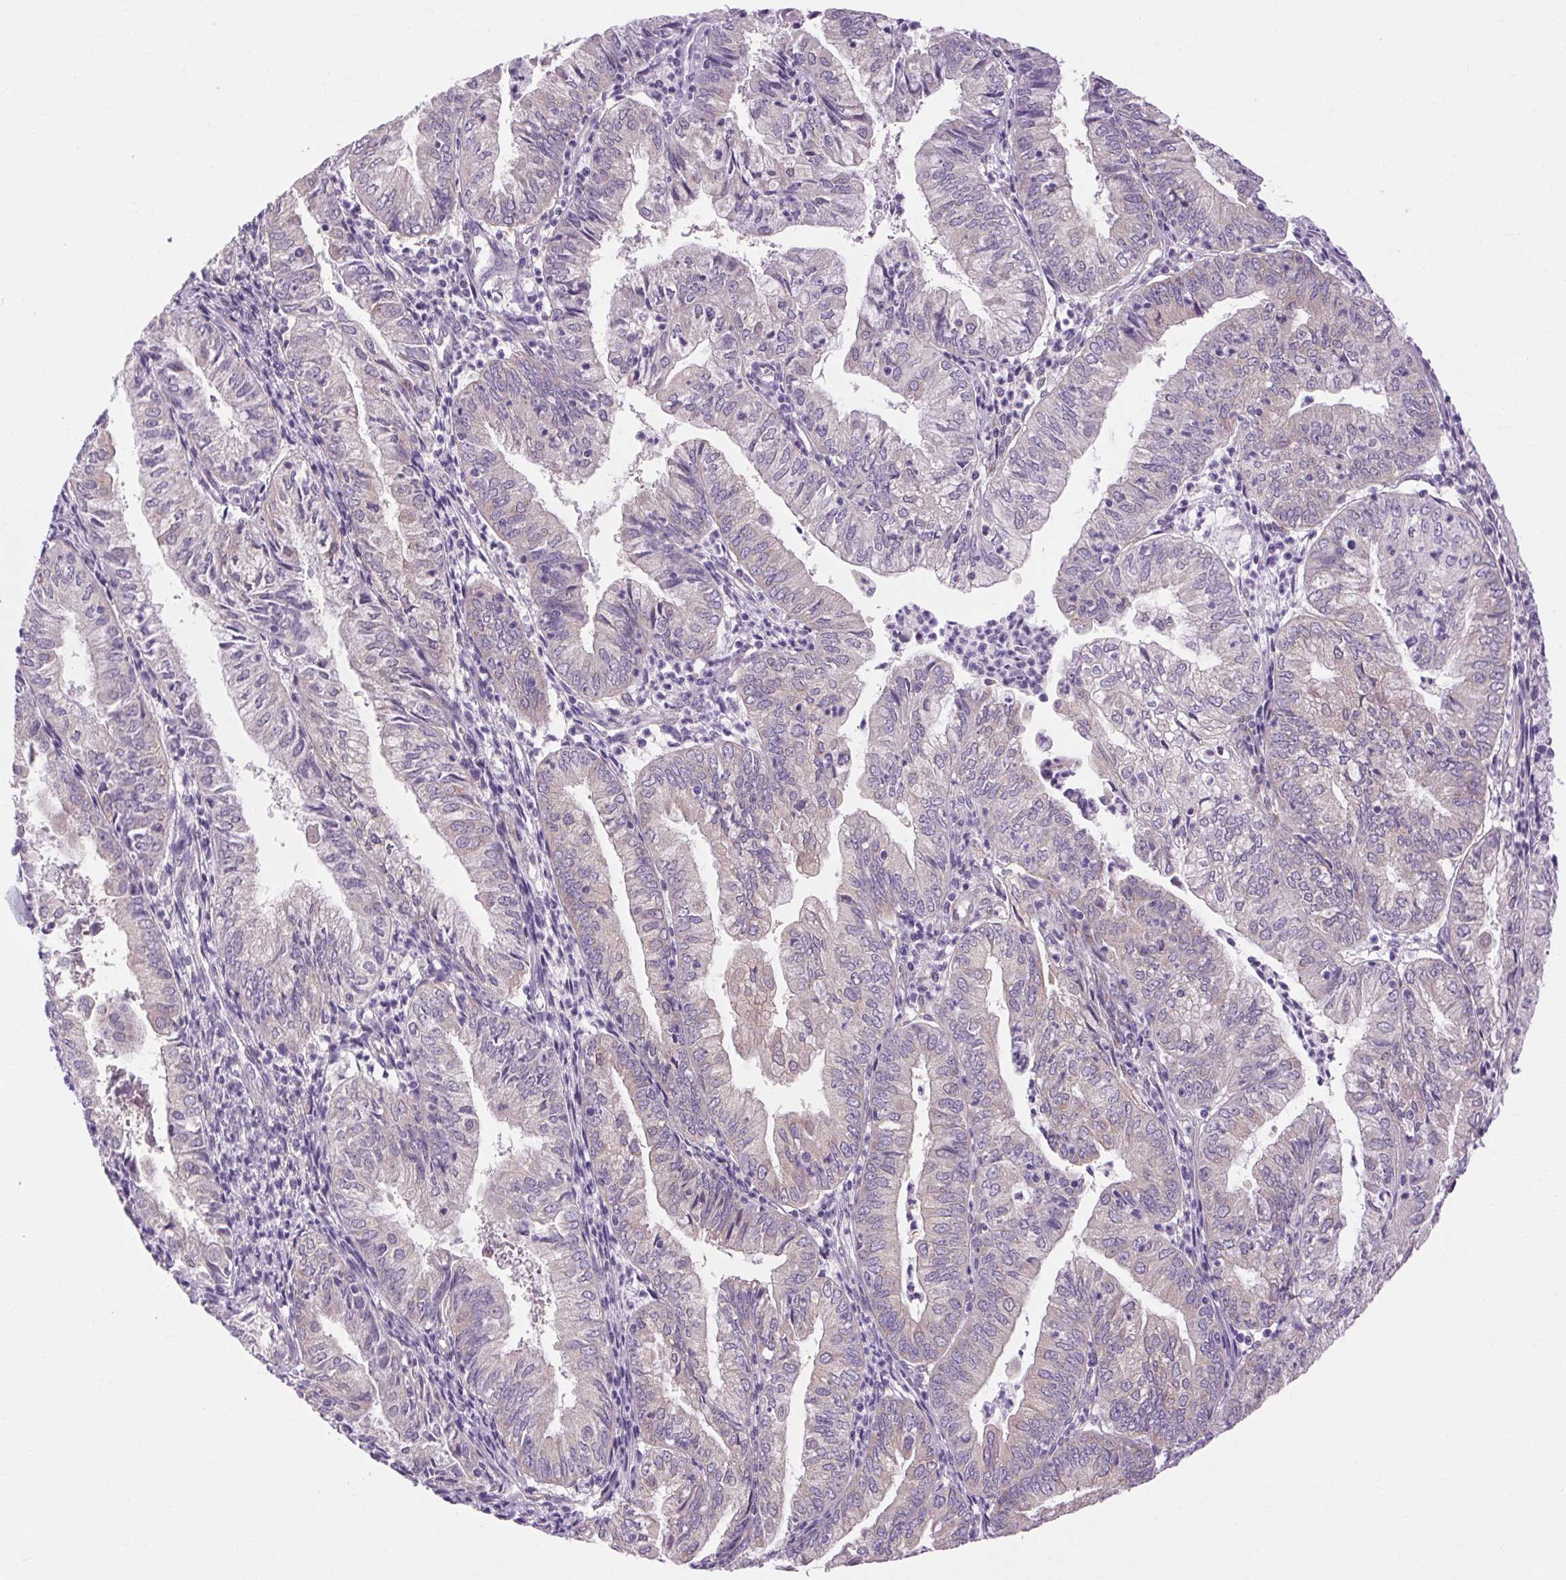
{"staining": {"intensity": "negative", "quantity": "none", "location": "none"}, "tissue": "endometrial cancer", "cell_type": "Tumor cells", "image_type": "cancer", "snomed": [{"axis": "morphology", "description": "Adenocarcinoma, NOS"}, {"axis": "topography", "description": "Endometrium"}], "caption": "Adenocarcinoma (endometrial) was stained to show a protein in brown. There is no significant positivity in tumor cells.", "gene": "SOWAHC", "patient": {"sex": "female", "age": 55}}